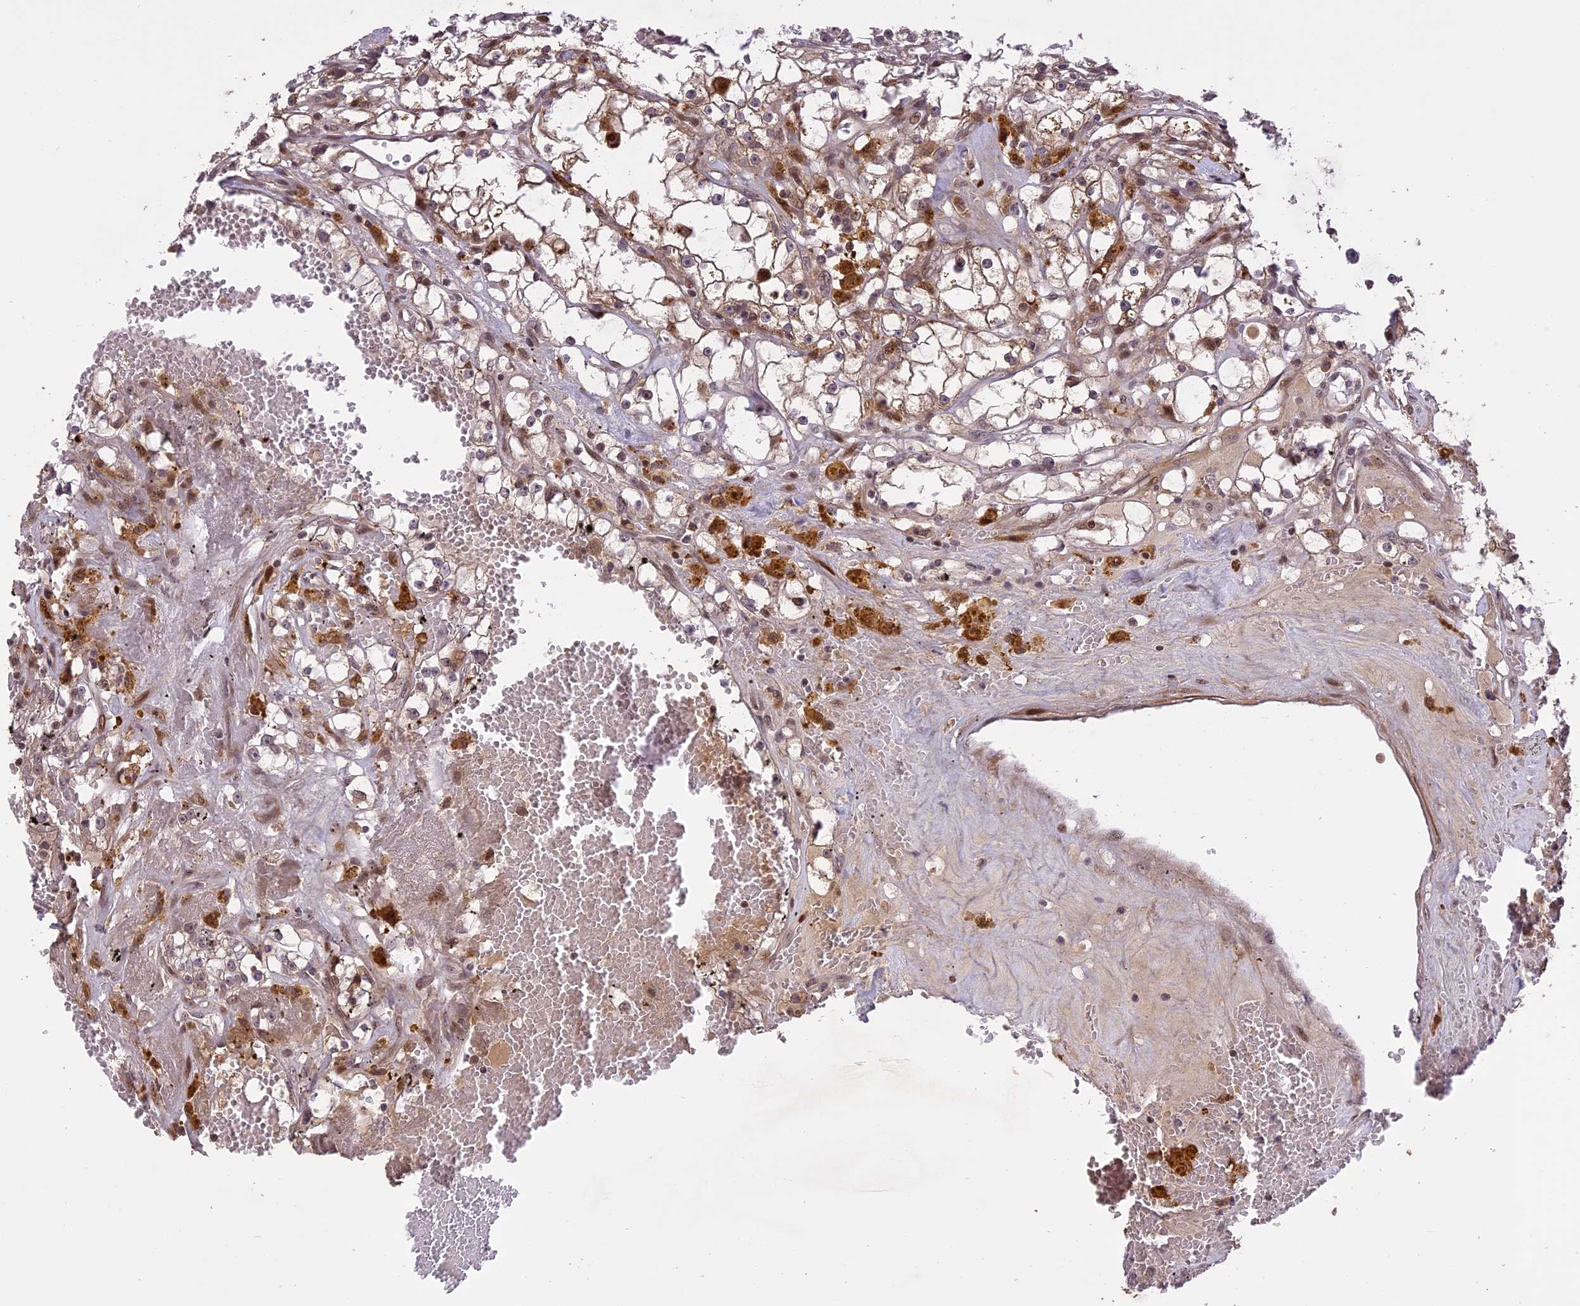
{"staining": {"intensity": "weak", "quantity": "<25%", "location": "cytoplasmic/membranous"}, "tissue": "renal cancer", "cell_type": "Tumor cells", "image_type": "cancer", "snomed": [{"axis": "morphology", "description": "Adenocarcinoma, NOS"}, {"axis": "topography", "description": "Kidney"}], "caption": "There is no significant staining in tumor cells of adenocarcinoma (renal).", "gene": "PRELID2", "patient": {"sex": "male", "age": 56}}